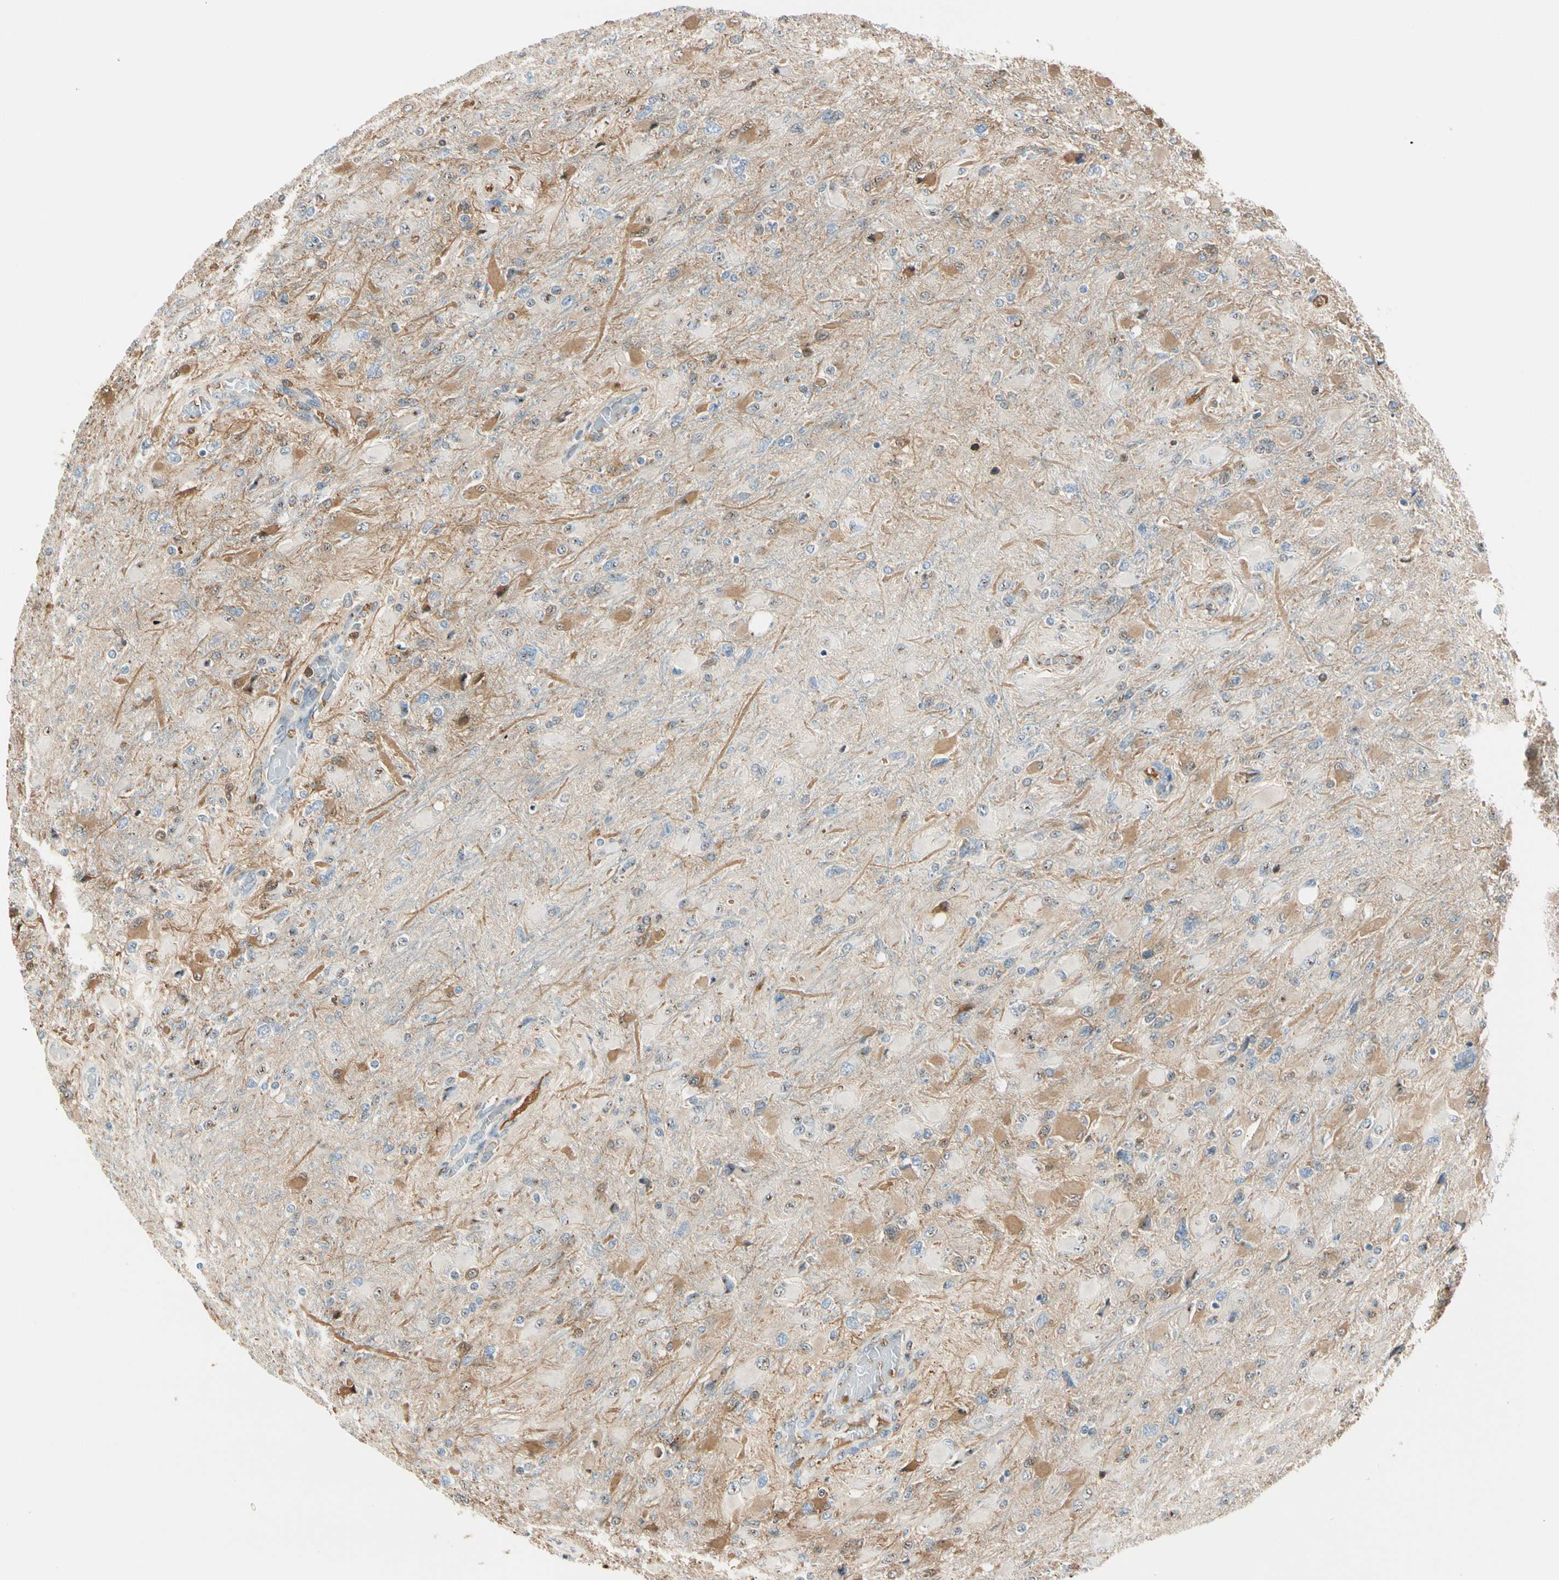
{"staining": {"intensity": "moderate", "quantity": "25%-75%", "location": "cytoplasmic/membranous,nuclear"}, "tissue": "glioma", "cell_type": "Tumor cells", "image_type": "cancer", "snomed": [{"axis": "morphology", "description": "Glioma, malignant, High grade"}, {"axis": "topography", "description": "Cerebral cortex"}], "caption": "Immunohistochemical staining of human malignant glioma (high-grade) reveals medium levels of moderate cytoplasmic/membranous and nuclear protein expression in approximately 25%-75% of tumor cells. Nuclei are stained in blue.", "gene": "LAMB3", "patient": {"sex": "female", "age": 36}}